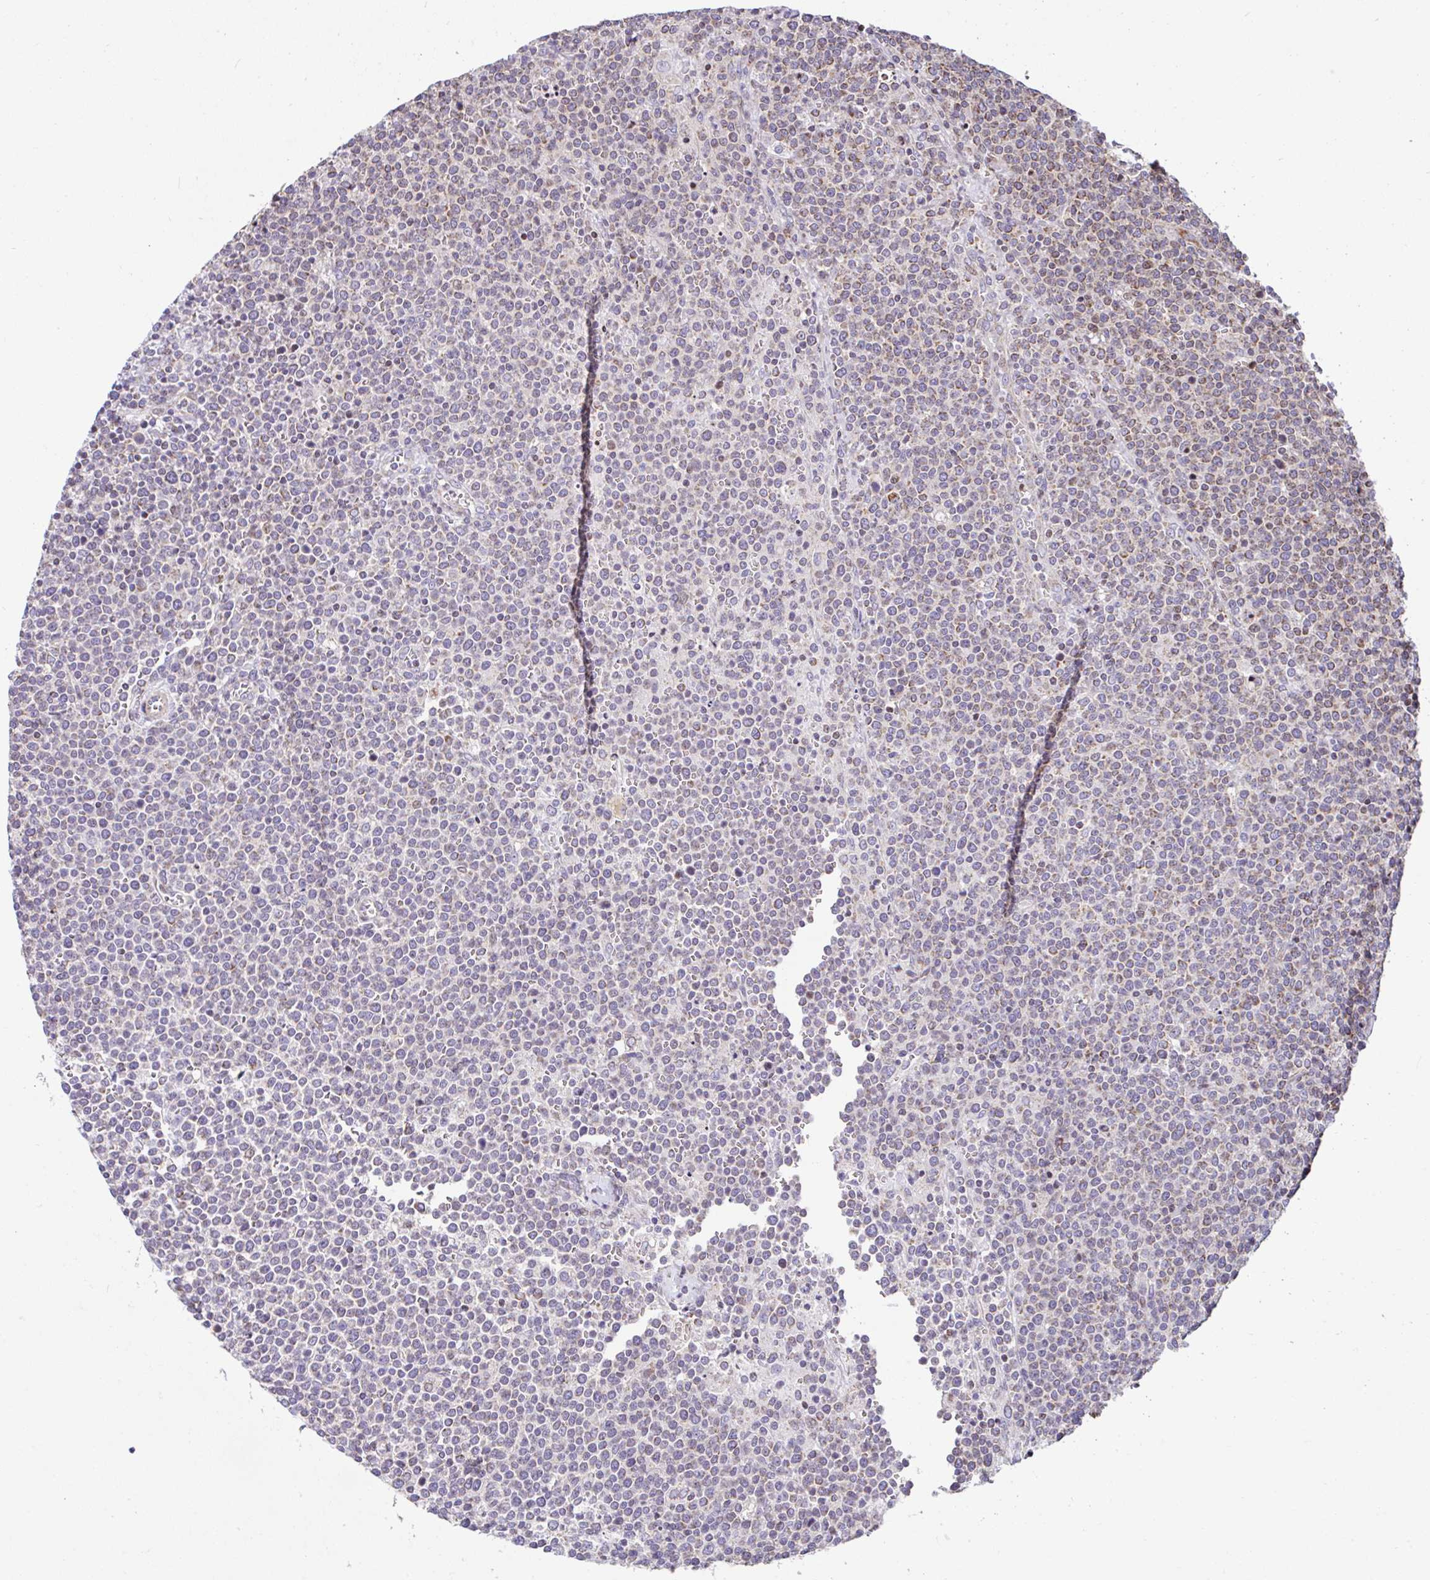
{"staining": {"intensity": "weak", "quantity": "<25%", "location": "cytoplasmic/membranous"}, "tissue": "lymphoma", "cell_type": "Tumor cells", "image_type": "cancer", "snomed": [{"axis": "morphology", "description": "Malignant lymphoma, non-Hodgkin's type, High grade"}, {"axis": "topography", "description": "Lymph node"}], "caption": "Tumor cells show no significant protein staining in high-grade malignant lymphoma, non-Hodgkin's type.", "gene": "FIGNL1", "patient": {"sex": "male", "age": 61}}